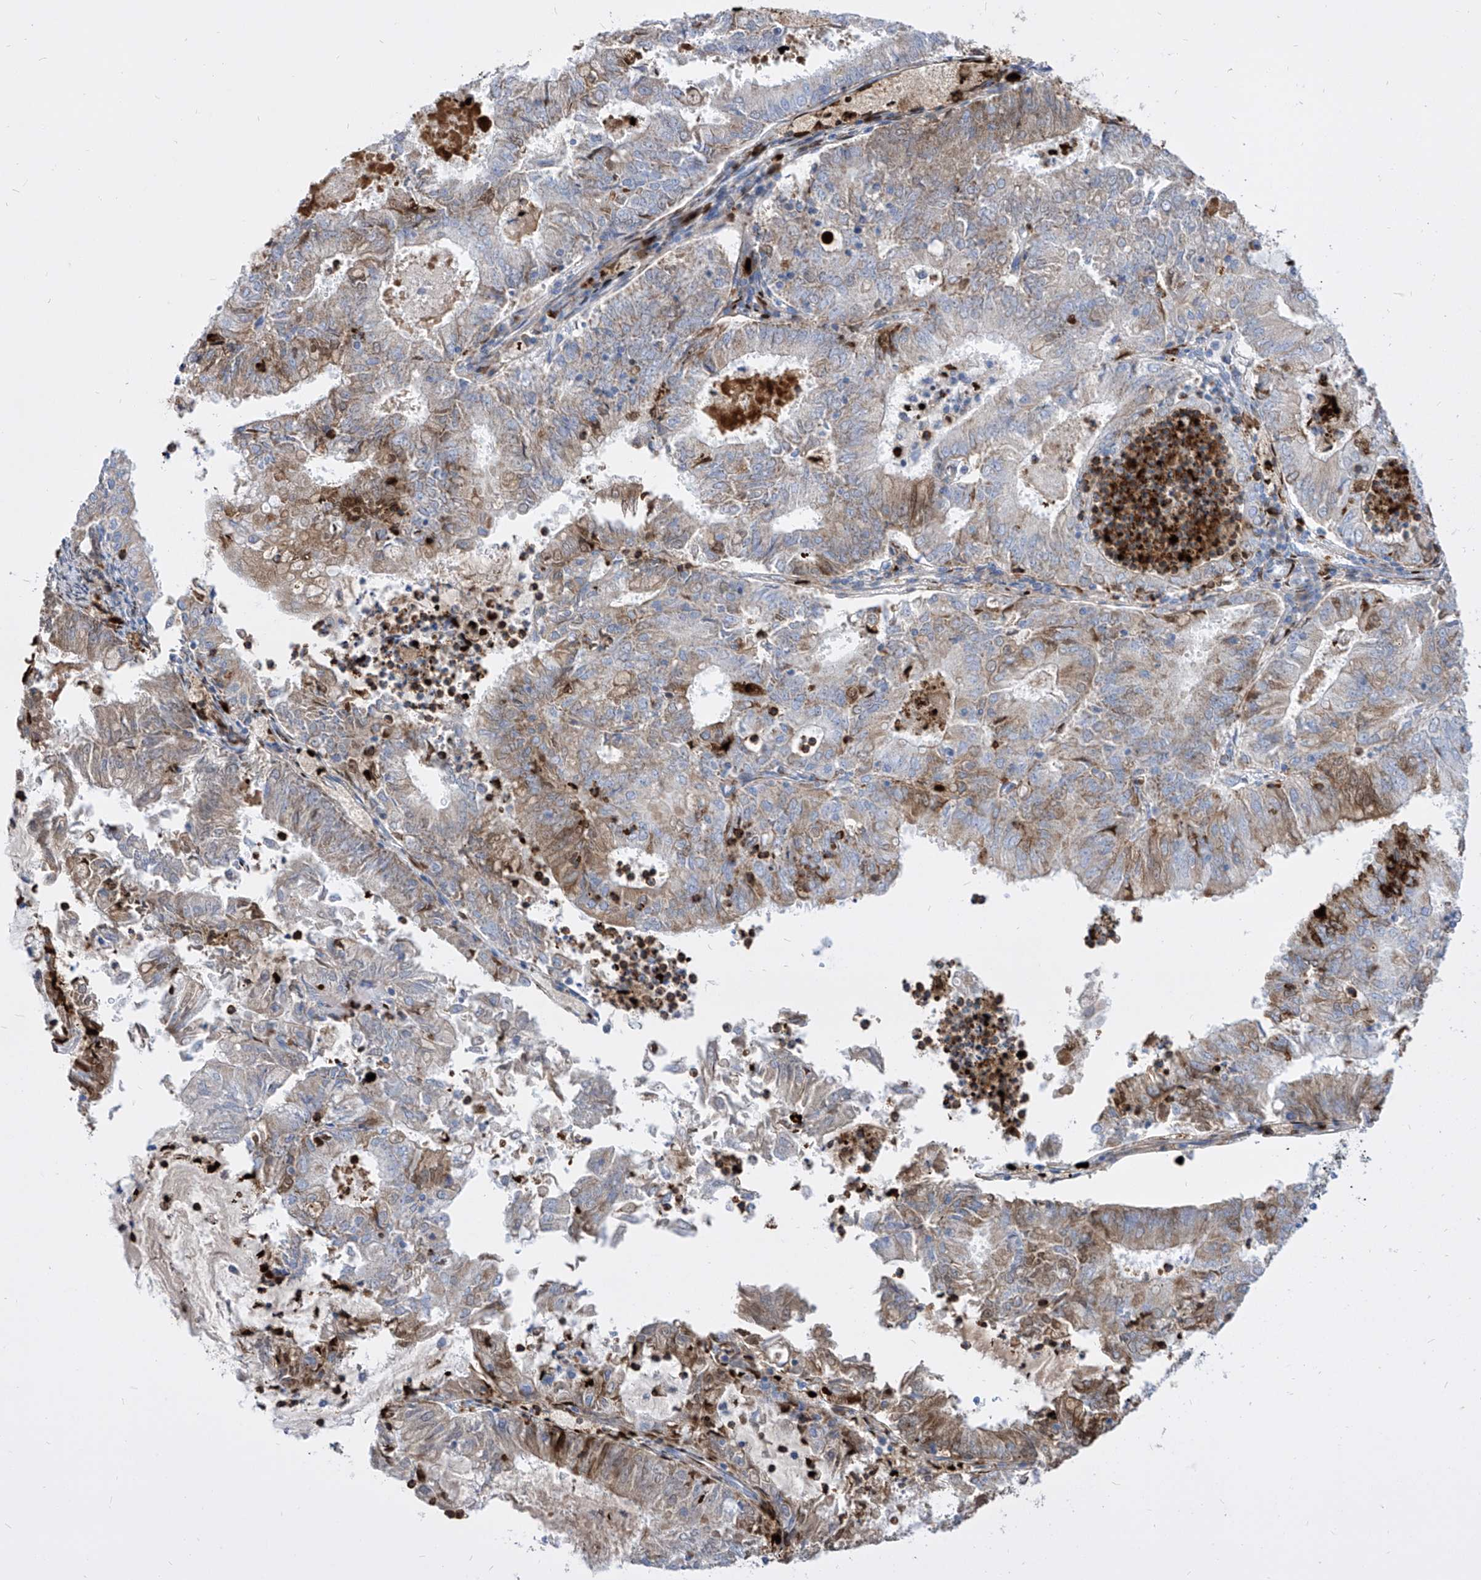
{"staining": {"intensity": "moderate", "quantity": "<25%", "location": "cytoplasmic/membranous"}, "tissue": "endometrial cancer", "cell_type": "Tumor cells", "image_type": "cancer", "snomed": [{"axis": "morphology", "description": "Adenocarcinoma, NOS"}, {"axis": "topography", "description": "Endometrium"}], "caption": "The histopathology image displays staining of endometrial adenocarcinoma, revealing moderate cytoplasmic/membranous protein positivity (brown color) within tumor cells. (brown staining indicates protein expression, while blue staining denotes nuclei).", "gene": "COQ3", "patient": {"sex": "female", "age": 57}}